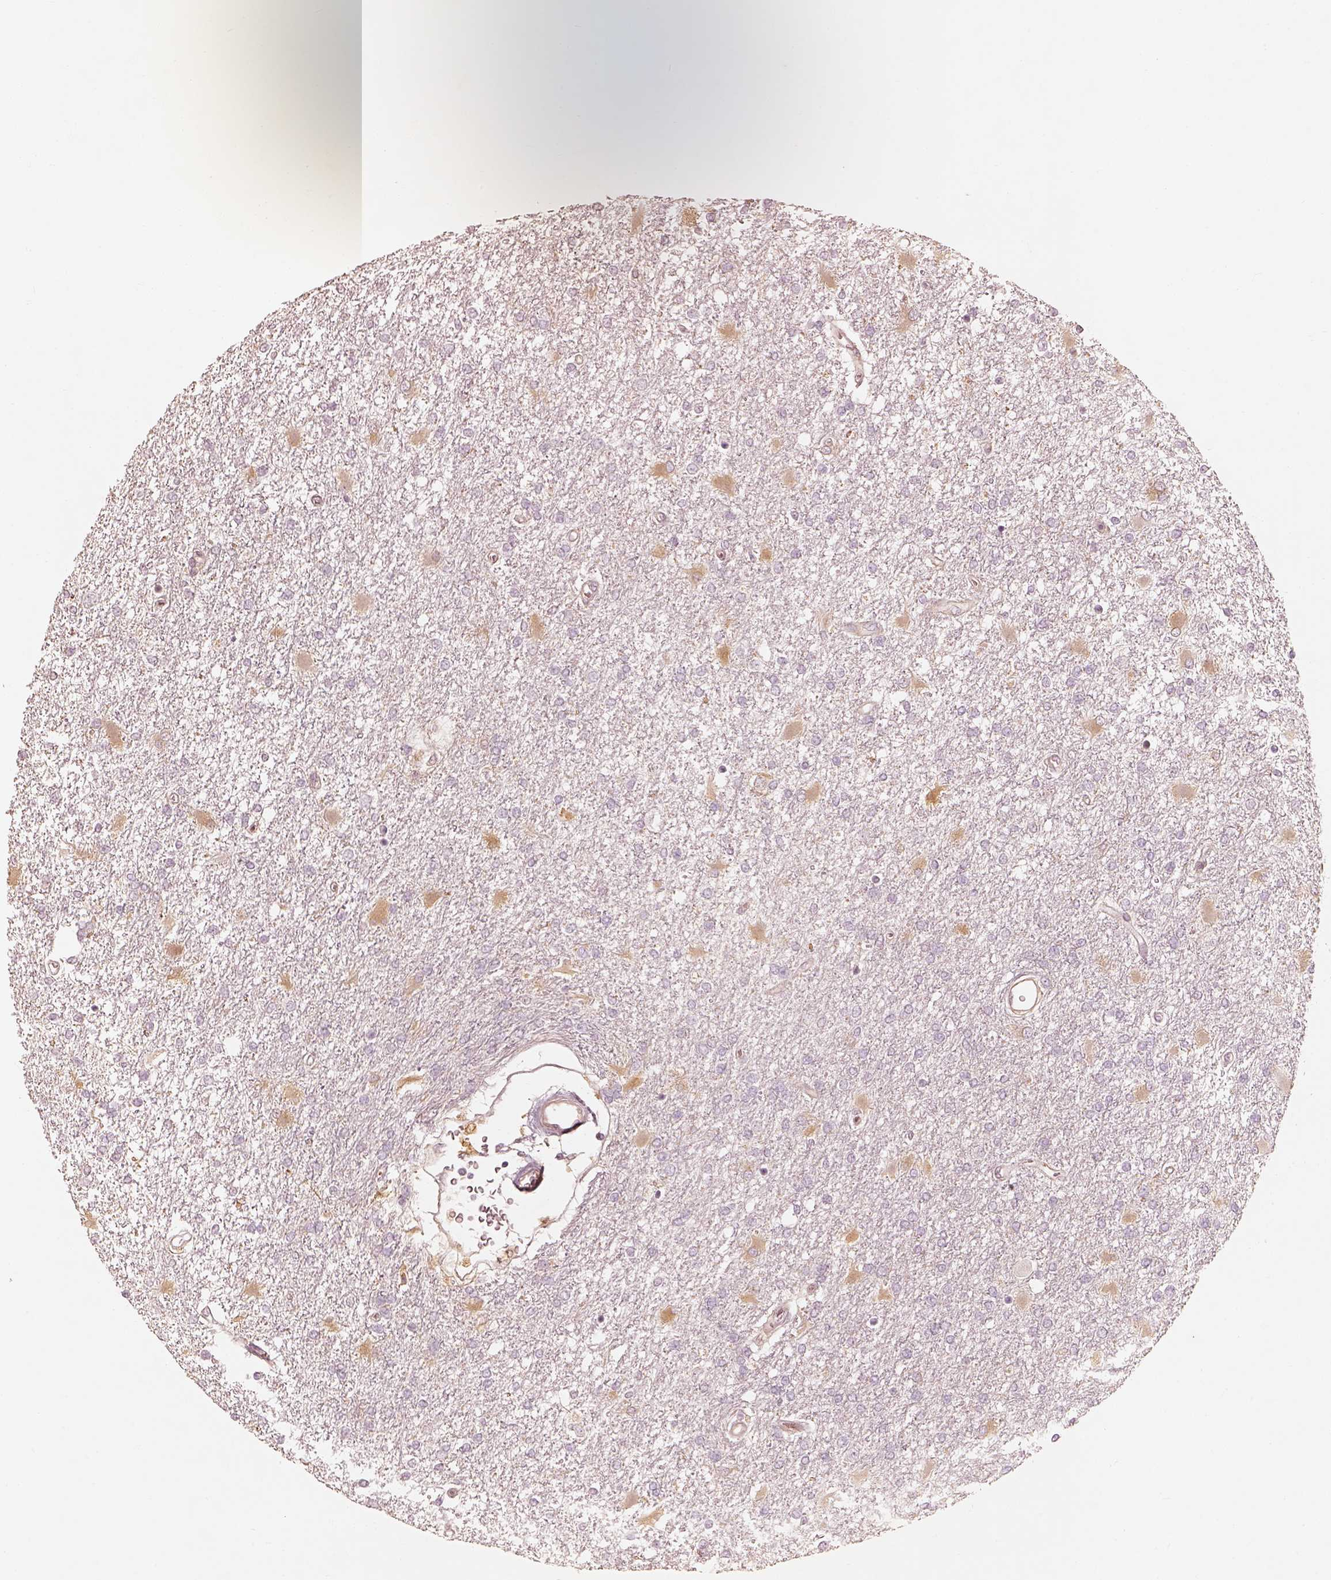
{"staining": {"intensity": "negative", "quantity": "none", "location": "none"}, "tissue": "glioma", "cell_type": "Tumor cells", "image_type": "cancer", "snomed": [{"axis": "morphology", "description": "Glioma, malignant, High grade"}, {"axis": "topography", "description": "Cerebral cortex"}], "caption": "This is an IHC image of human glioma. There is no positivity in tumor cells.", "gene": "WLS", "patient": {"sex": "male", "age": 79}}